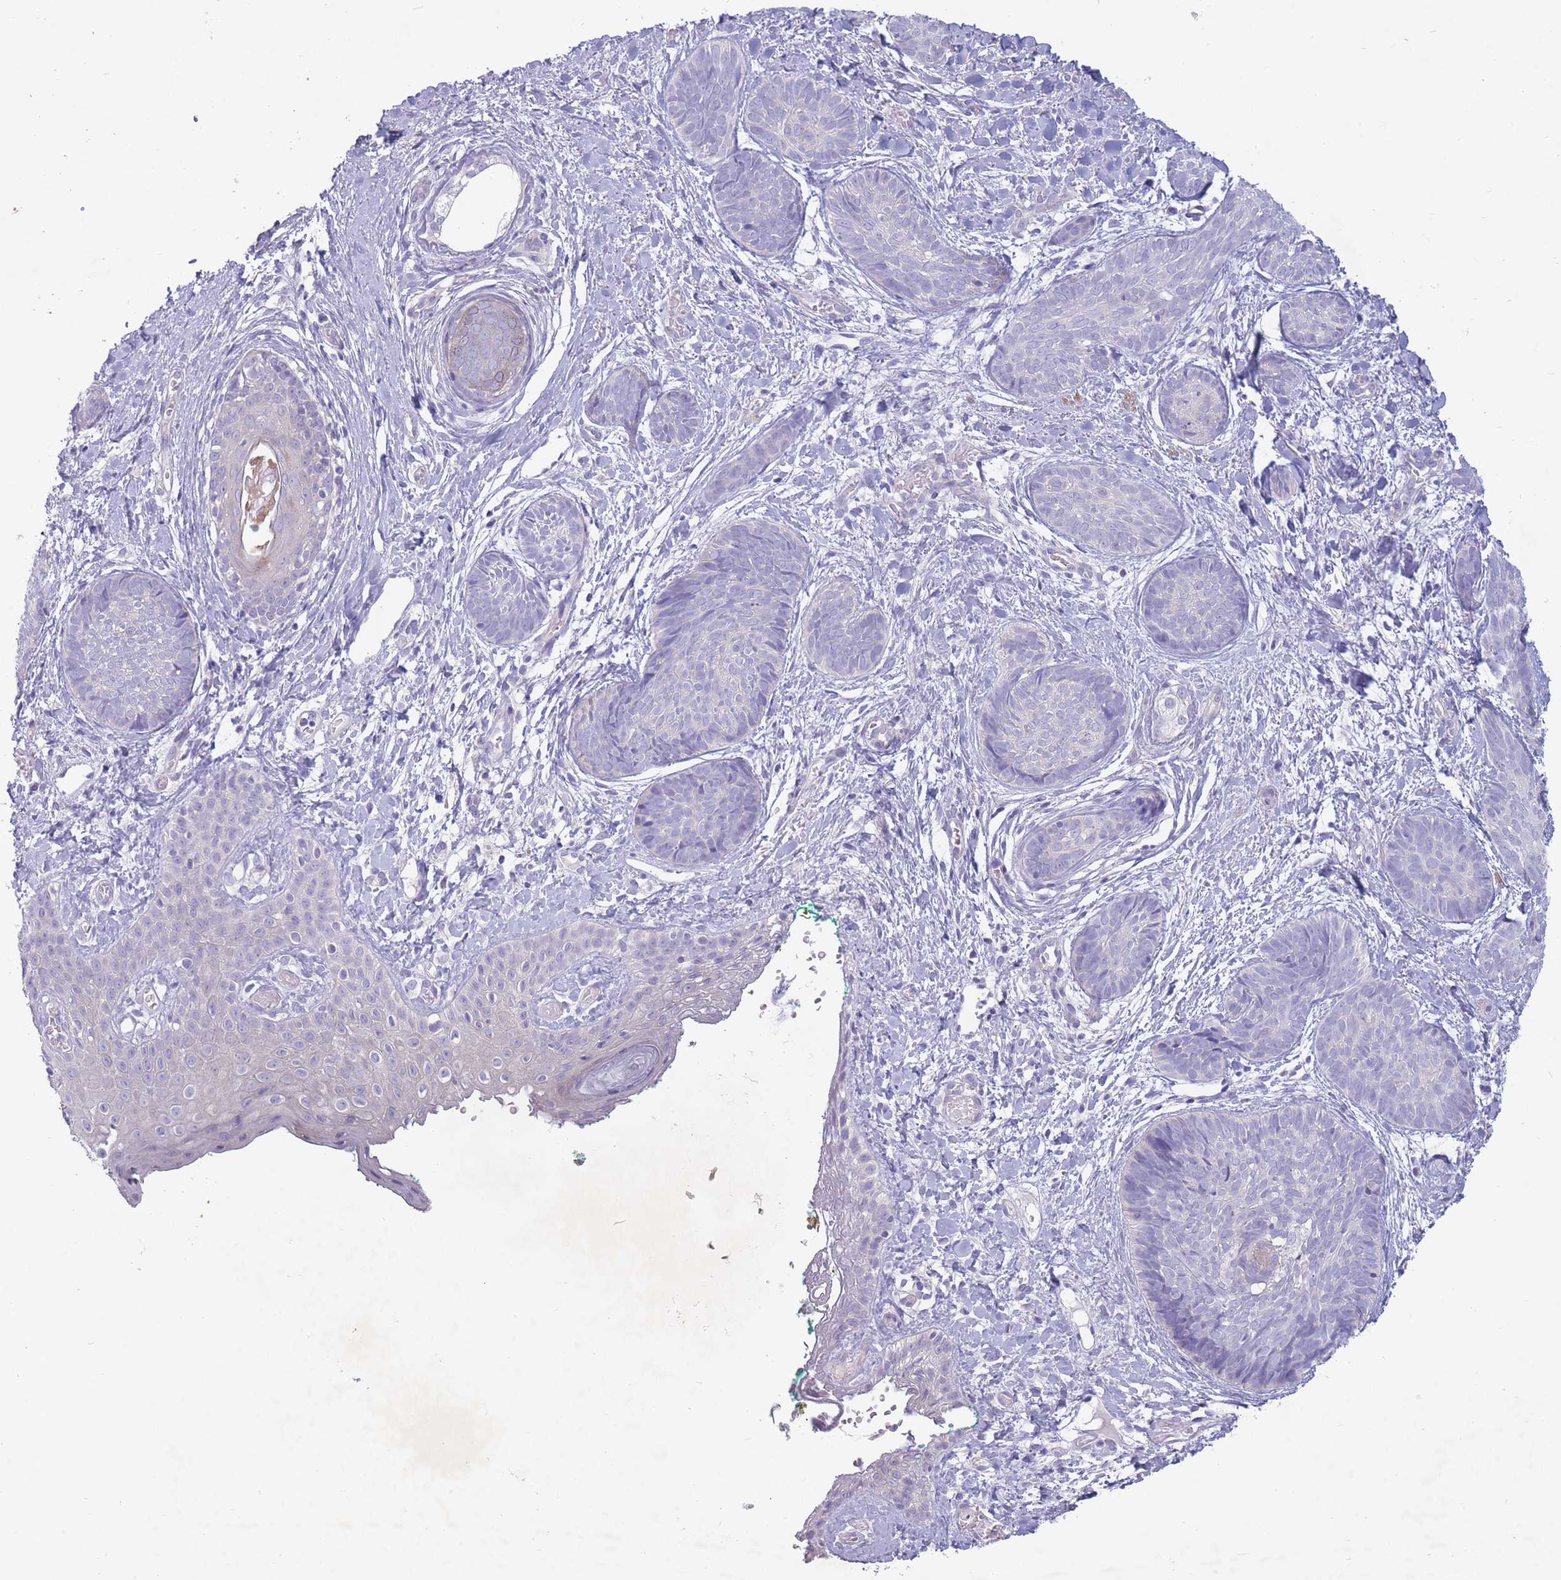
{"staining": {"intensity": "negative", "quantity": "none", "location": "none"}, "tissue": "skin cancer", "cell_type": "Tumor cells", "image_type": "cancer", "snomed": [{"axis": "morphology", "description": "Basal cell carcinoma"}, {"axis": "topography", "description": "Skin"}], "caption": "Basal cell carcinoma (skin) stained for a protein using immunohistochemistry (IHC) reveals no staining tumor cells.", "gene": "PNPLA5", "patient": {"sex": "female", "age": 81}}